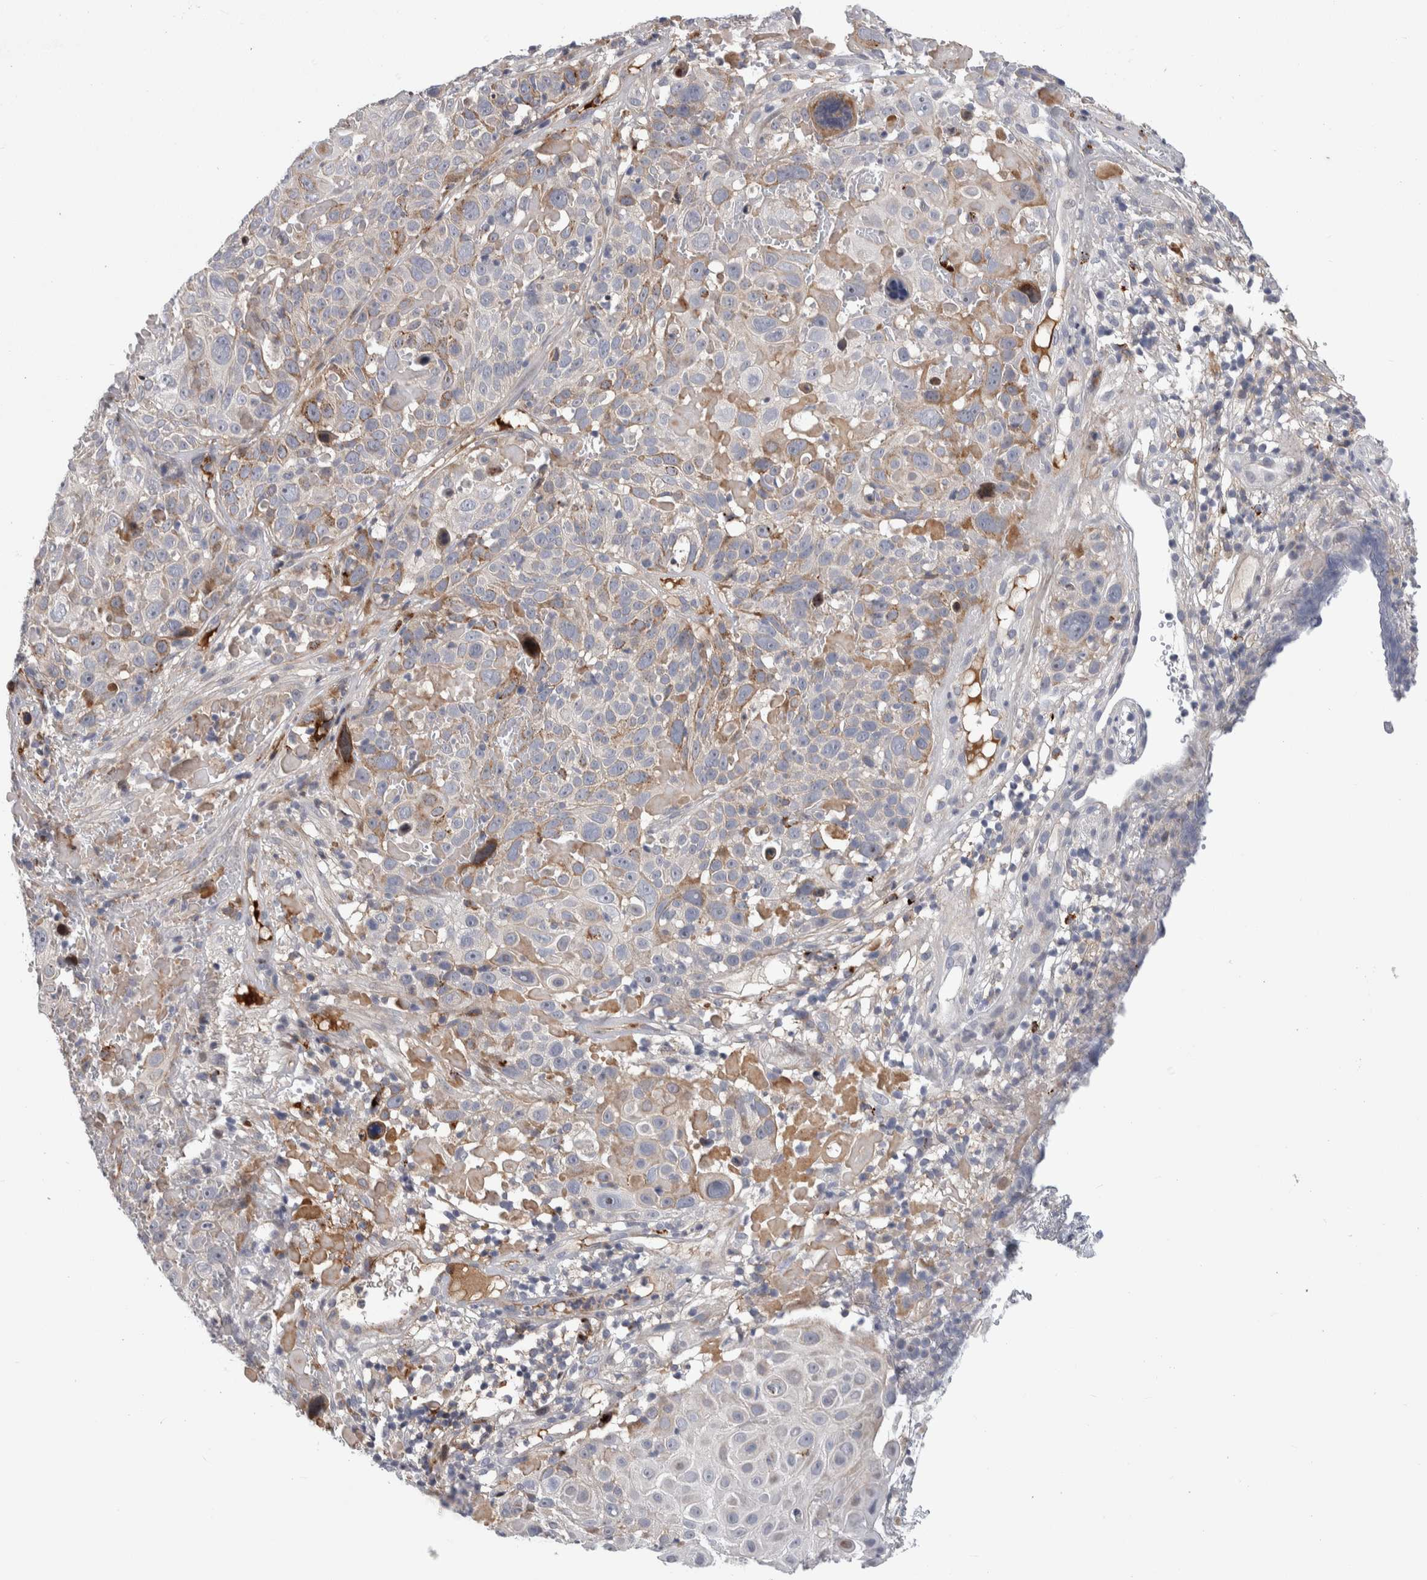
{"staining": {"intensity": "weak", "quantity": "<25%", "location": "cytoplasmic/membranous"}, "tissue": "cervical cancer", "cell_type": "Tumor cells", "image_type": "cancer", "snomed": [{"axis": "morphology", "description": "Squamous cell carcinoma, NOS"}, {"axis": "topography", "description": "Cervix"}], "caption": "Immunohistochemical staining of human cervical squamous cell carcinoma displays no significant positivity in tumor cells.", "gene": "PSMG3", "patient": {"sex": "female", "age": 74}}